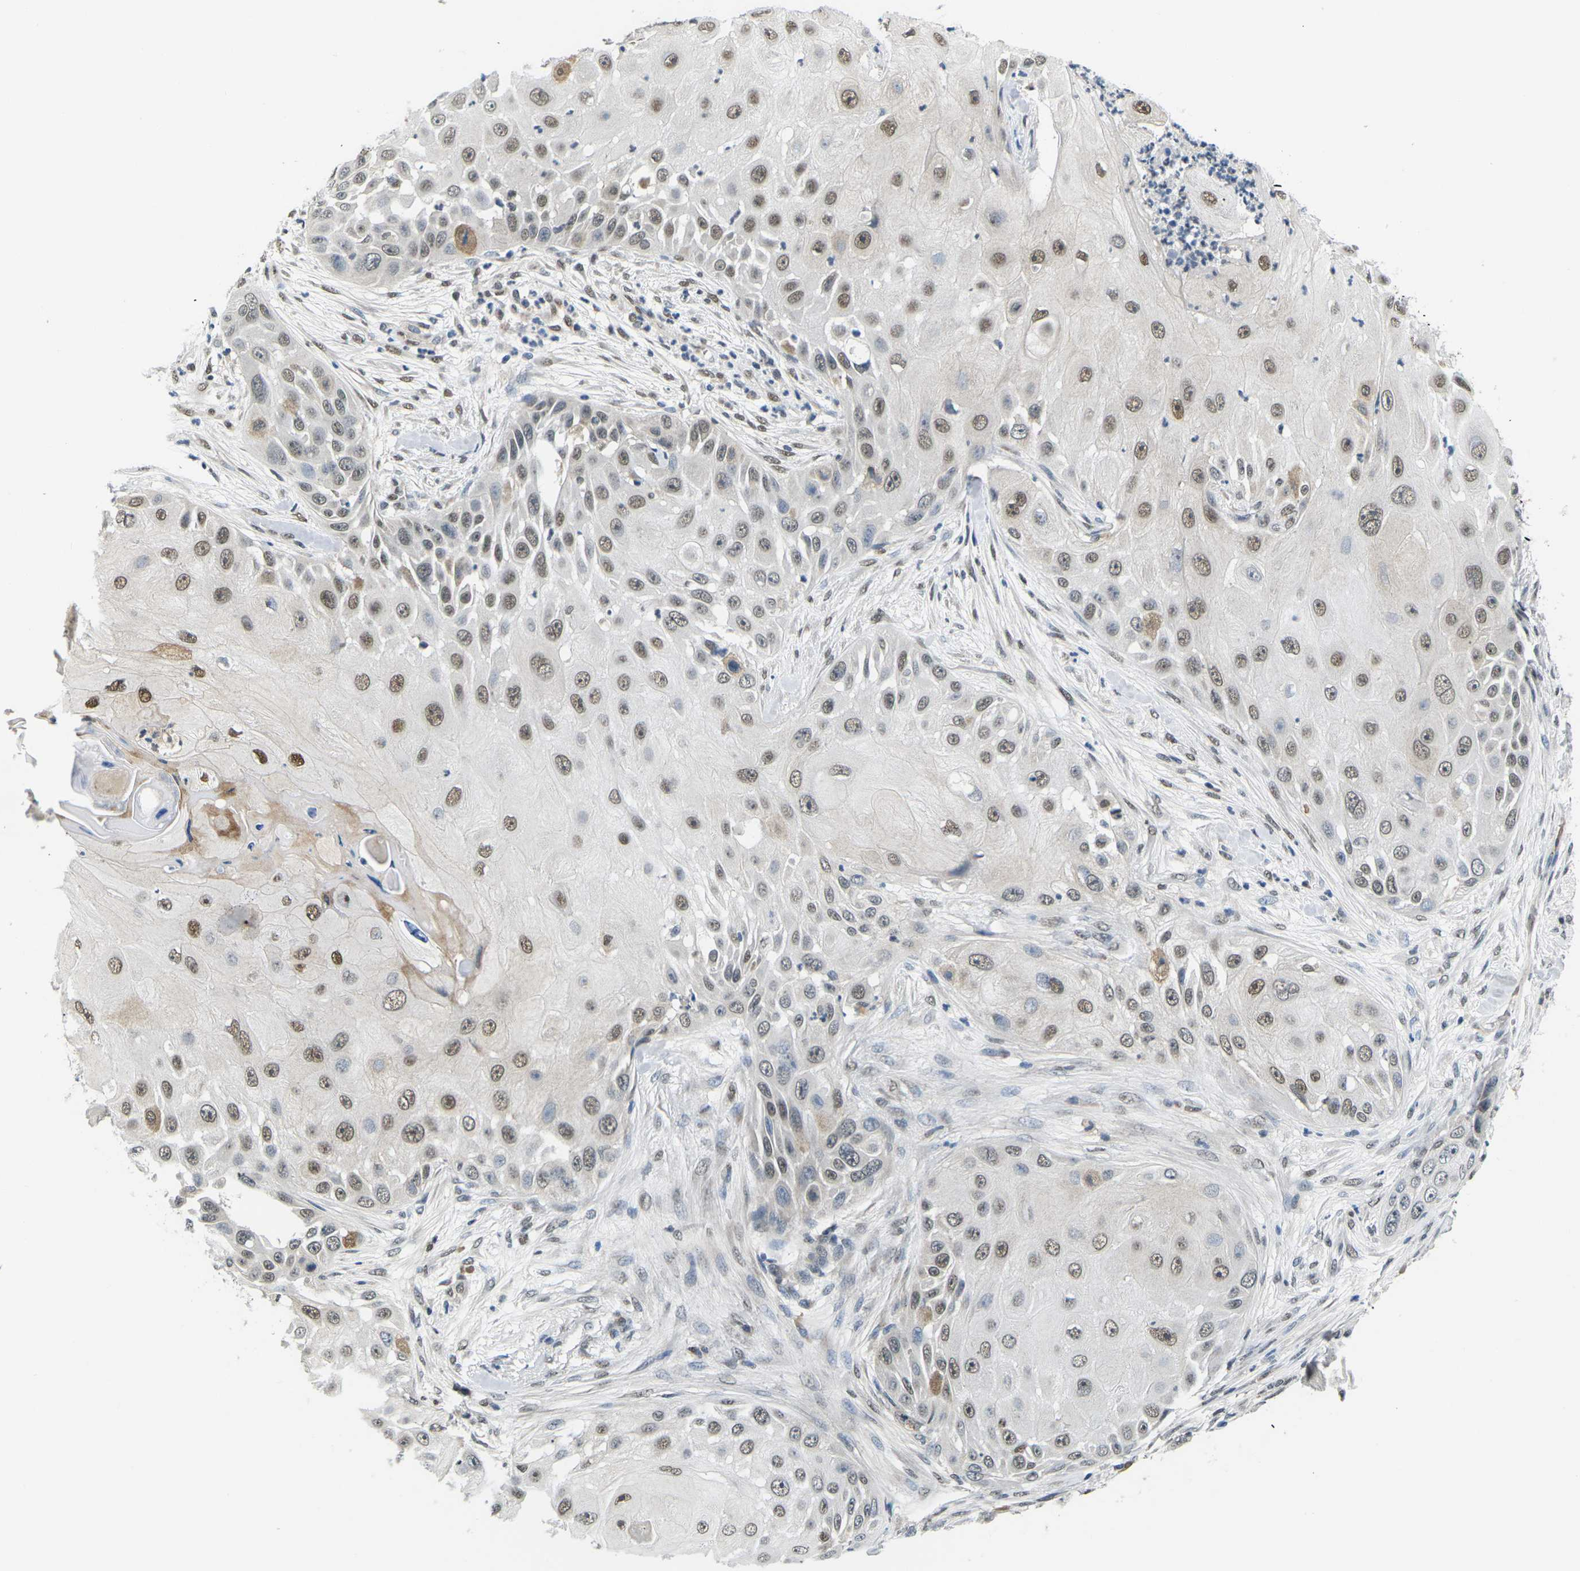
{"staining": {"intensity": "moderate", "quantity": ">75%", "location": "nuclear"}, "tissue": "skin cancer", "cell_type": "Tumor cells", "image_type": "cancer", "snomed": [{"axis": "morphology", "description": "Squamous cell carcinoma, NOS"}, {"axis": "topography", "description": "Skin"}], "caption": "This histopathology image displays skin squamous cell carcinoma stained with immunohistochemistry to label a protein in brown. The nuclear of tumor cells show moderate positivity for the protein. Nuclei are counter-stained blue.", "gene": "ERBB4", "patient": {"sex": "female", "age": 44}}